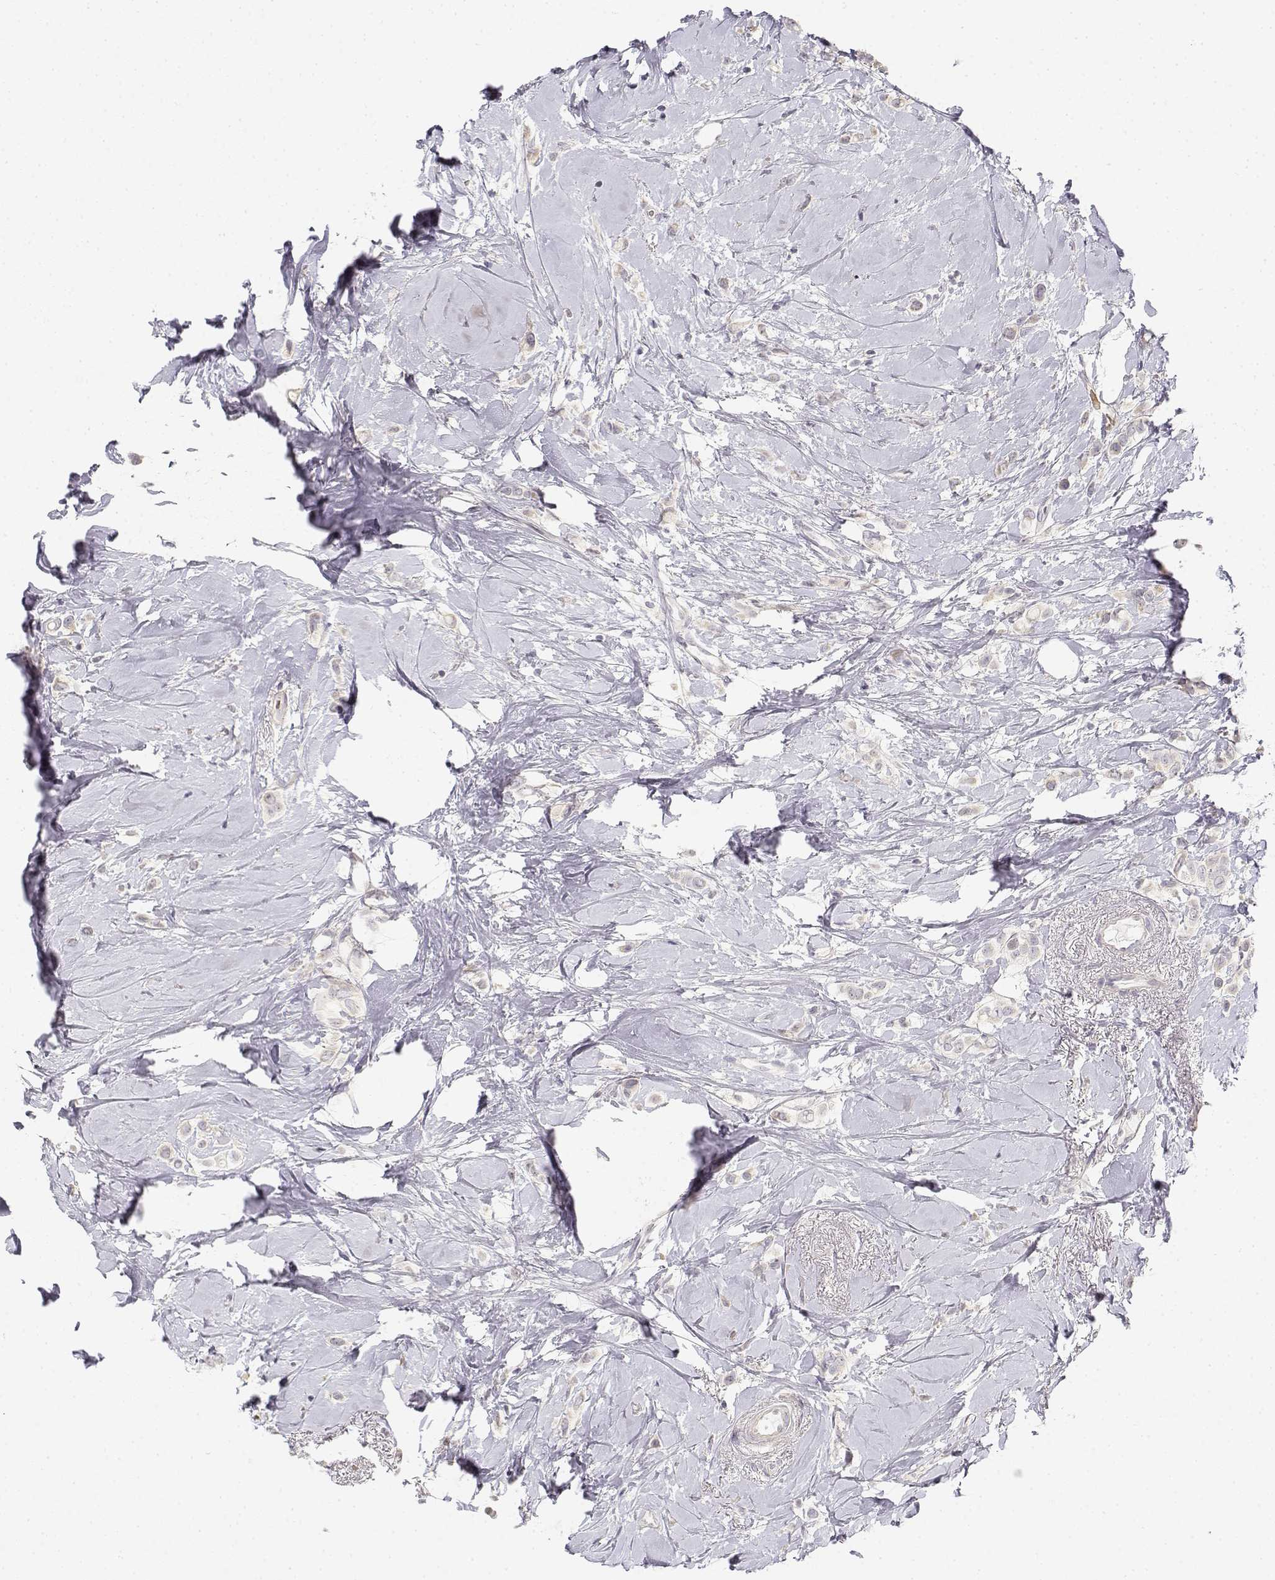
{"staining": {"intensity": "negative", "quantity": "none", "location": "none"}, "tissue": "breast cancer", "cell_type": "Tumor cells", "image_type": "cancer", "snomed": [{"axis": "morphology", "description": "Lobular carcinoma"}, {"axis": "topography", "description": "Breast"}], "caption": "The IHC image has no significant expression in tumor cells of breast lobular carcinoma tissue.", "gene": "GLIPR1L2", "patient": {"sex": "female", "age": 66}}